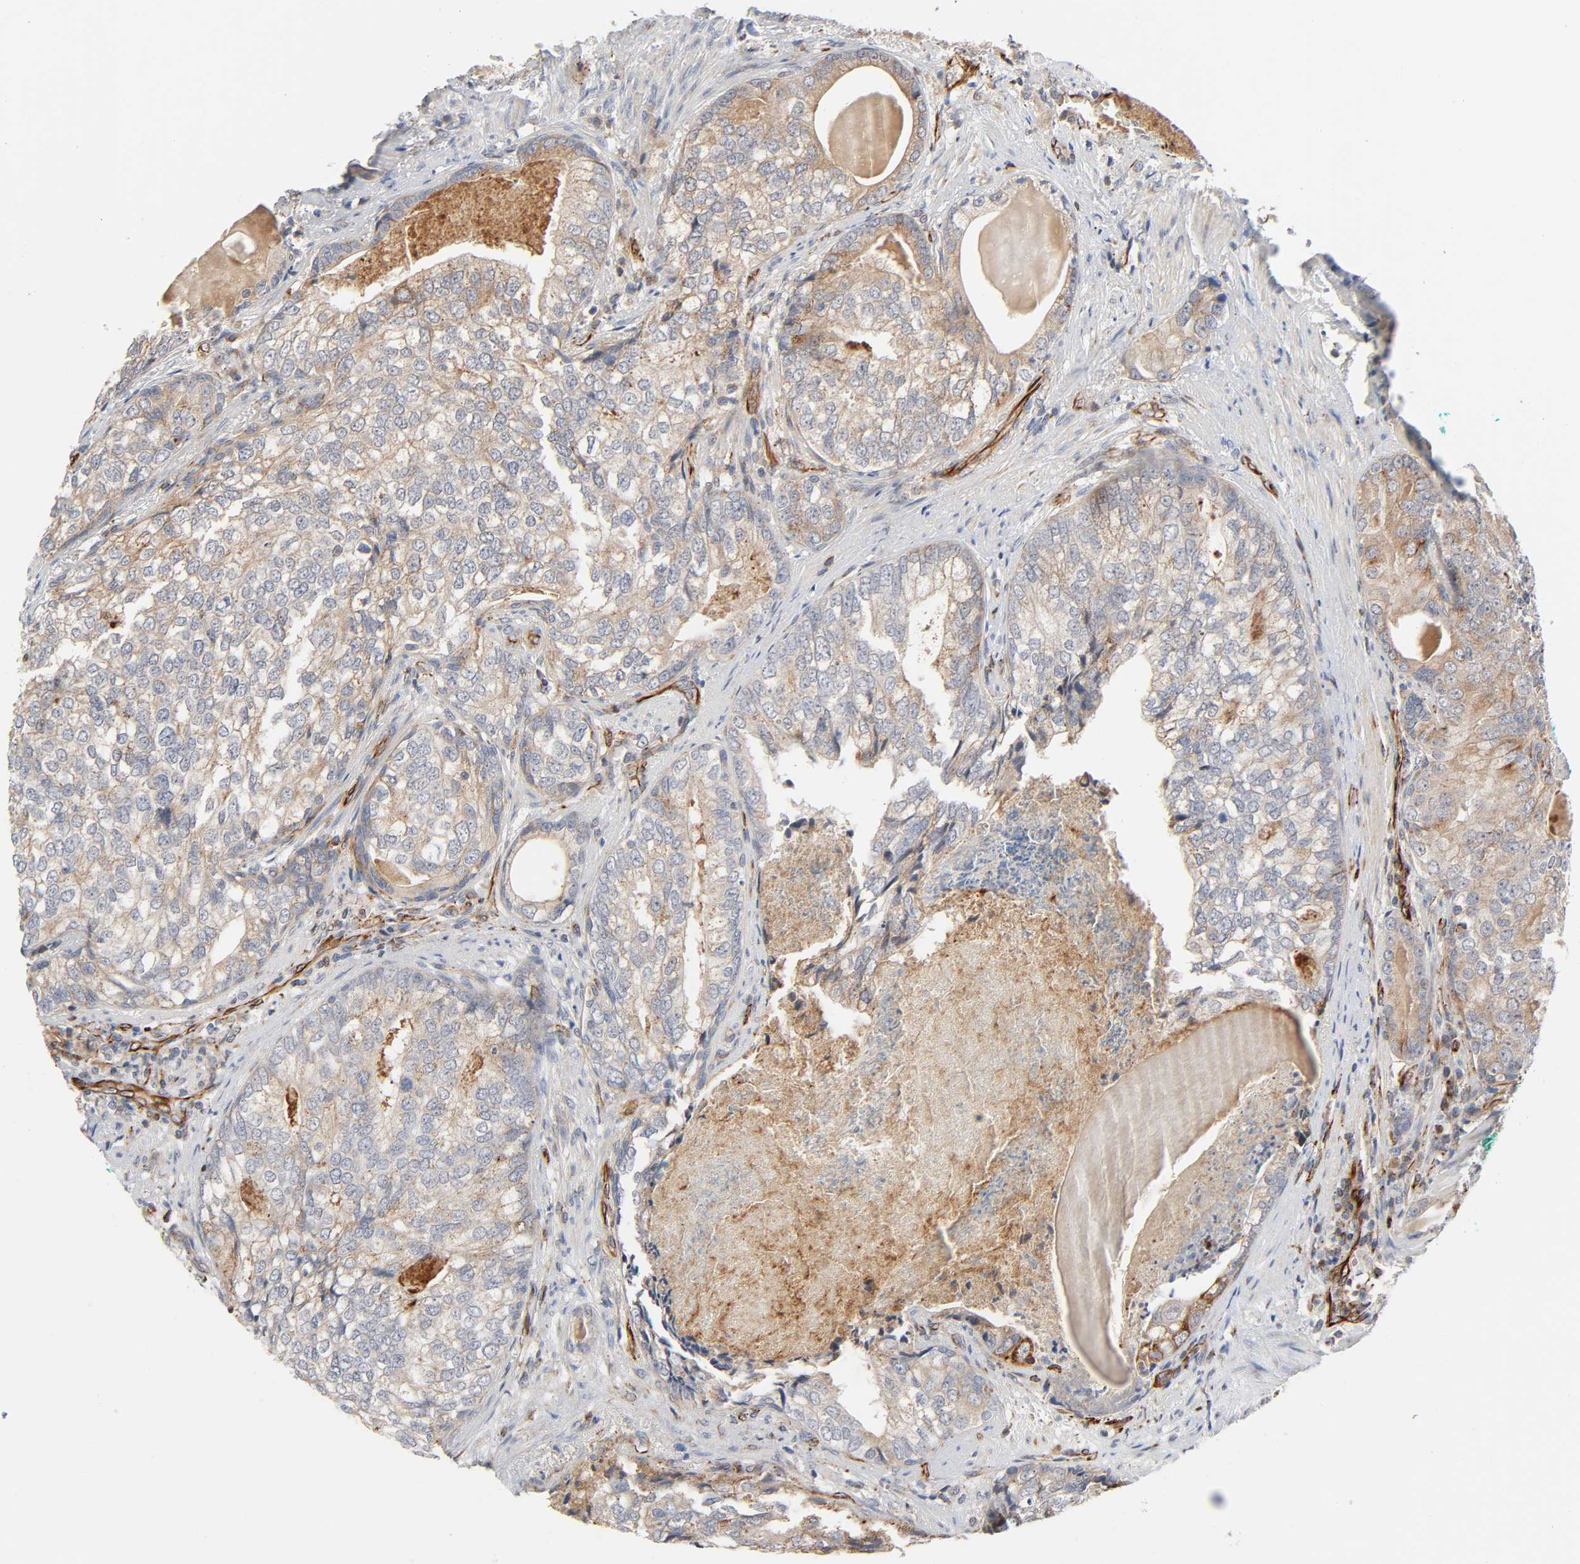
{"staining": {"intensity": "weak", "quantity": ">75%", "location": "cytoplasmic/membranous"}, "tissue": "prostate cancer", "cell_type": "Tumor cells", "image_type": "cancer", "snomed": [{"axis": "morphology", "description": "Adenocarcinoma, High grade"}, {"axis": "topography", "description": "Prostate"}], "caption": "Prostate cancer (adenocarcinoma (high-grade)) stained with a brown dye displays weak cytoplasmic/membranous positive positivity in approximately >75% of tumor cells.", "gene": "REEP6", "patient": {"sex": "male", "age": 66}}